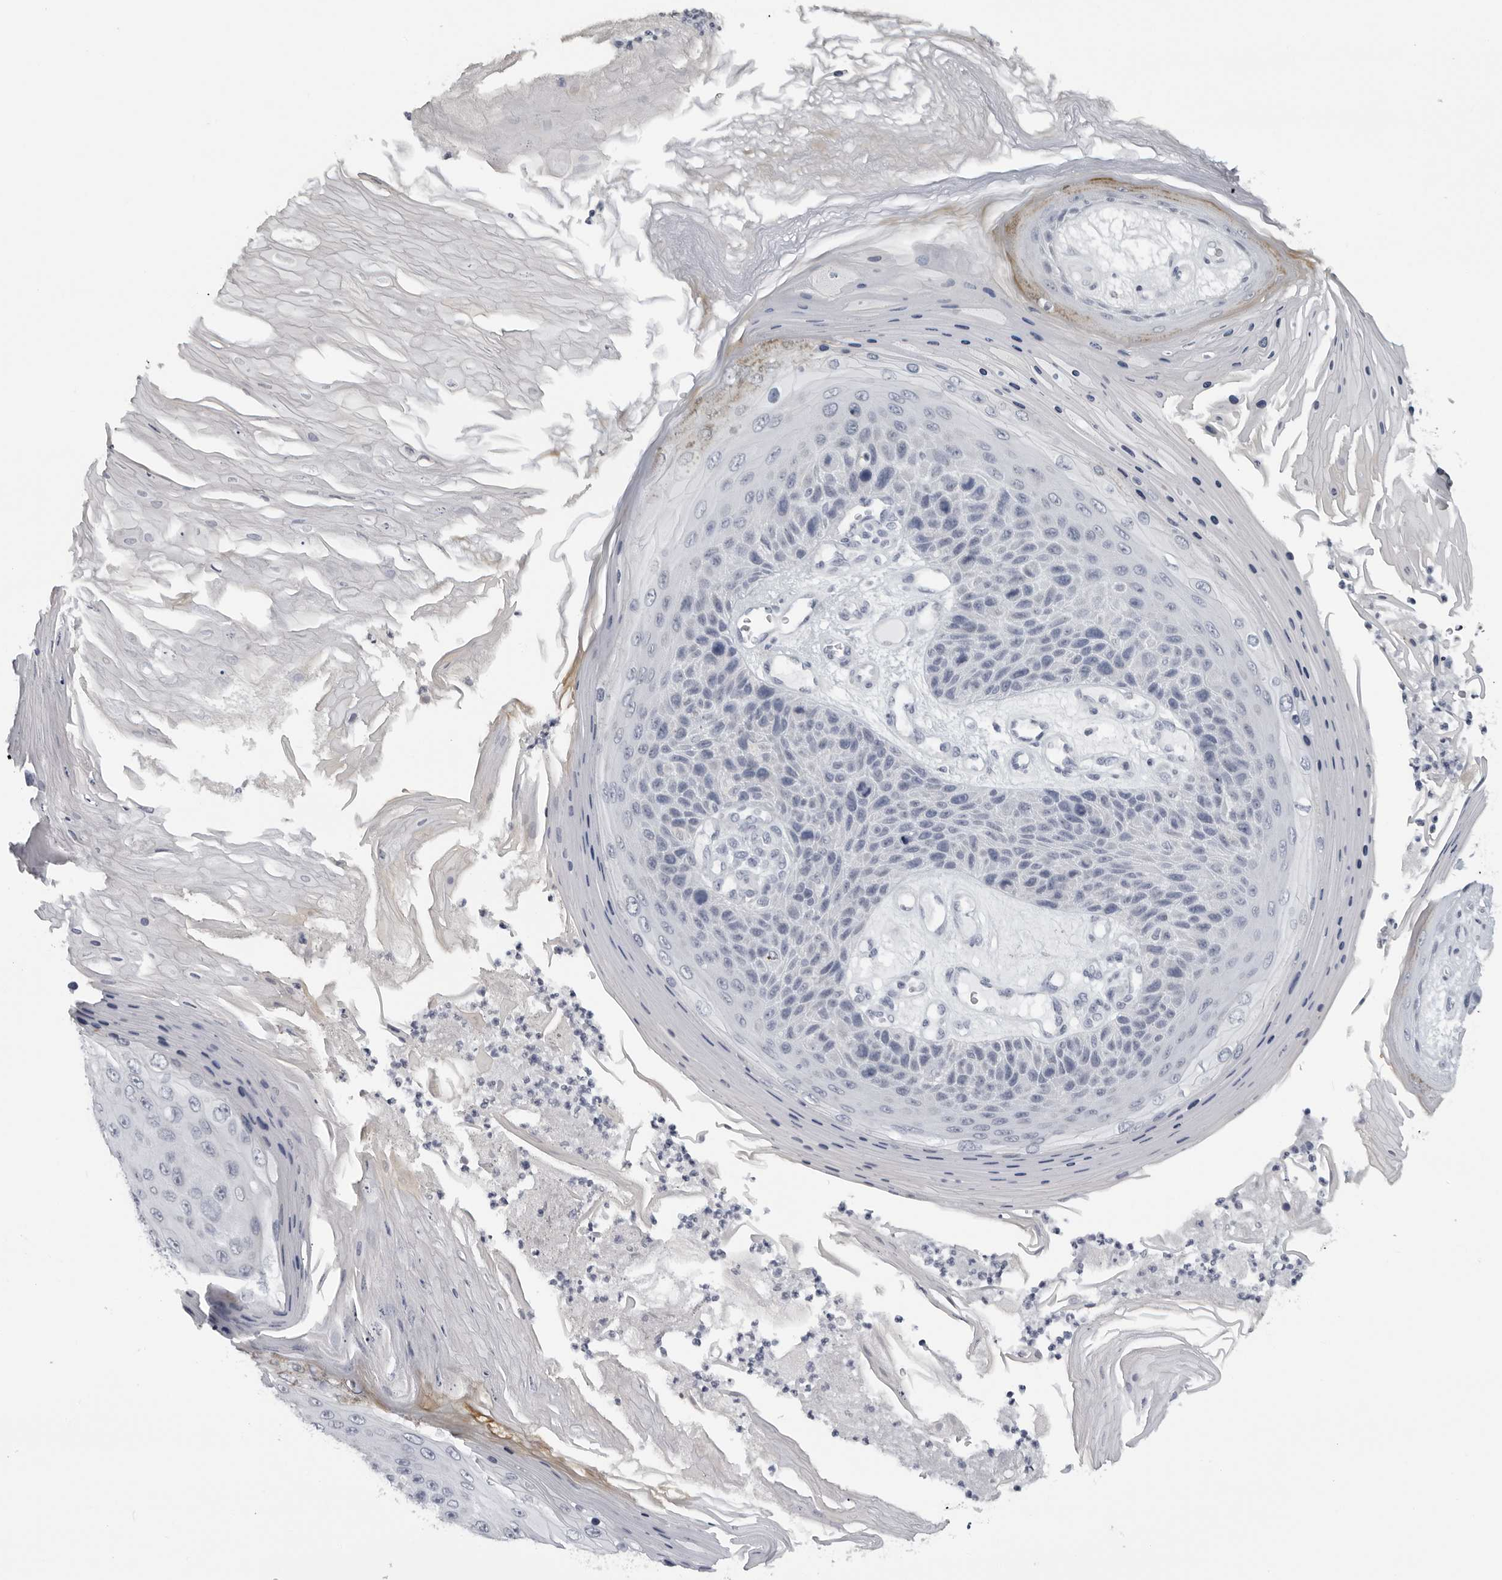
{"staining": {"intensity": "negative", "quantity": "none", "location": "none"}, "tissue": "skin cancer", "cell_type": "Tumor cells", "image_type": "cancer", "snomed": [{"axis": "morphology", "description": "Squamous cell carcinoma, NOS"}, {"axis": "topography", "description": "Skin"}], "caption": "Tumor cells are negative for protein expression in human squamous cell carcinoma (skin).", "gene": "OPLAH", "patient": {"sex": "female", "age": 88}}